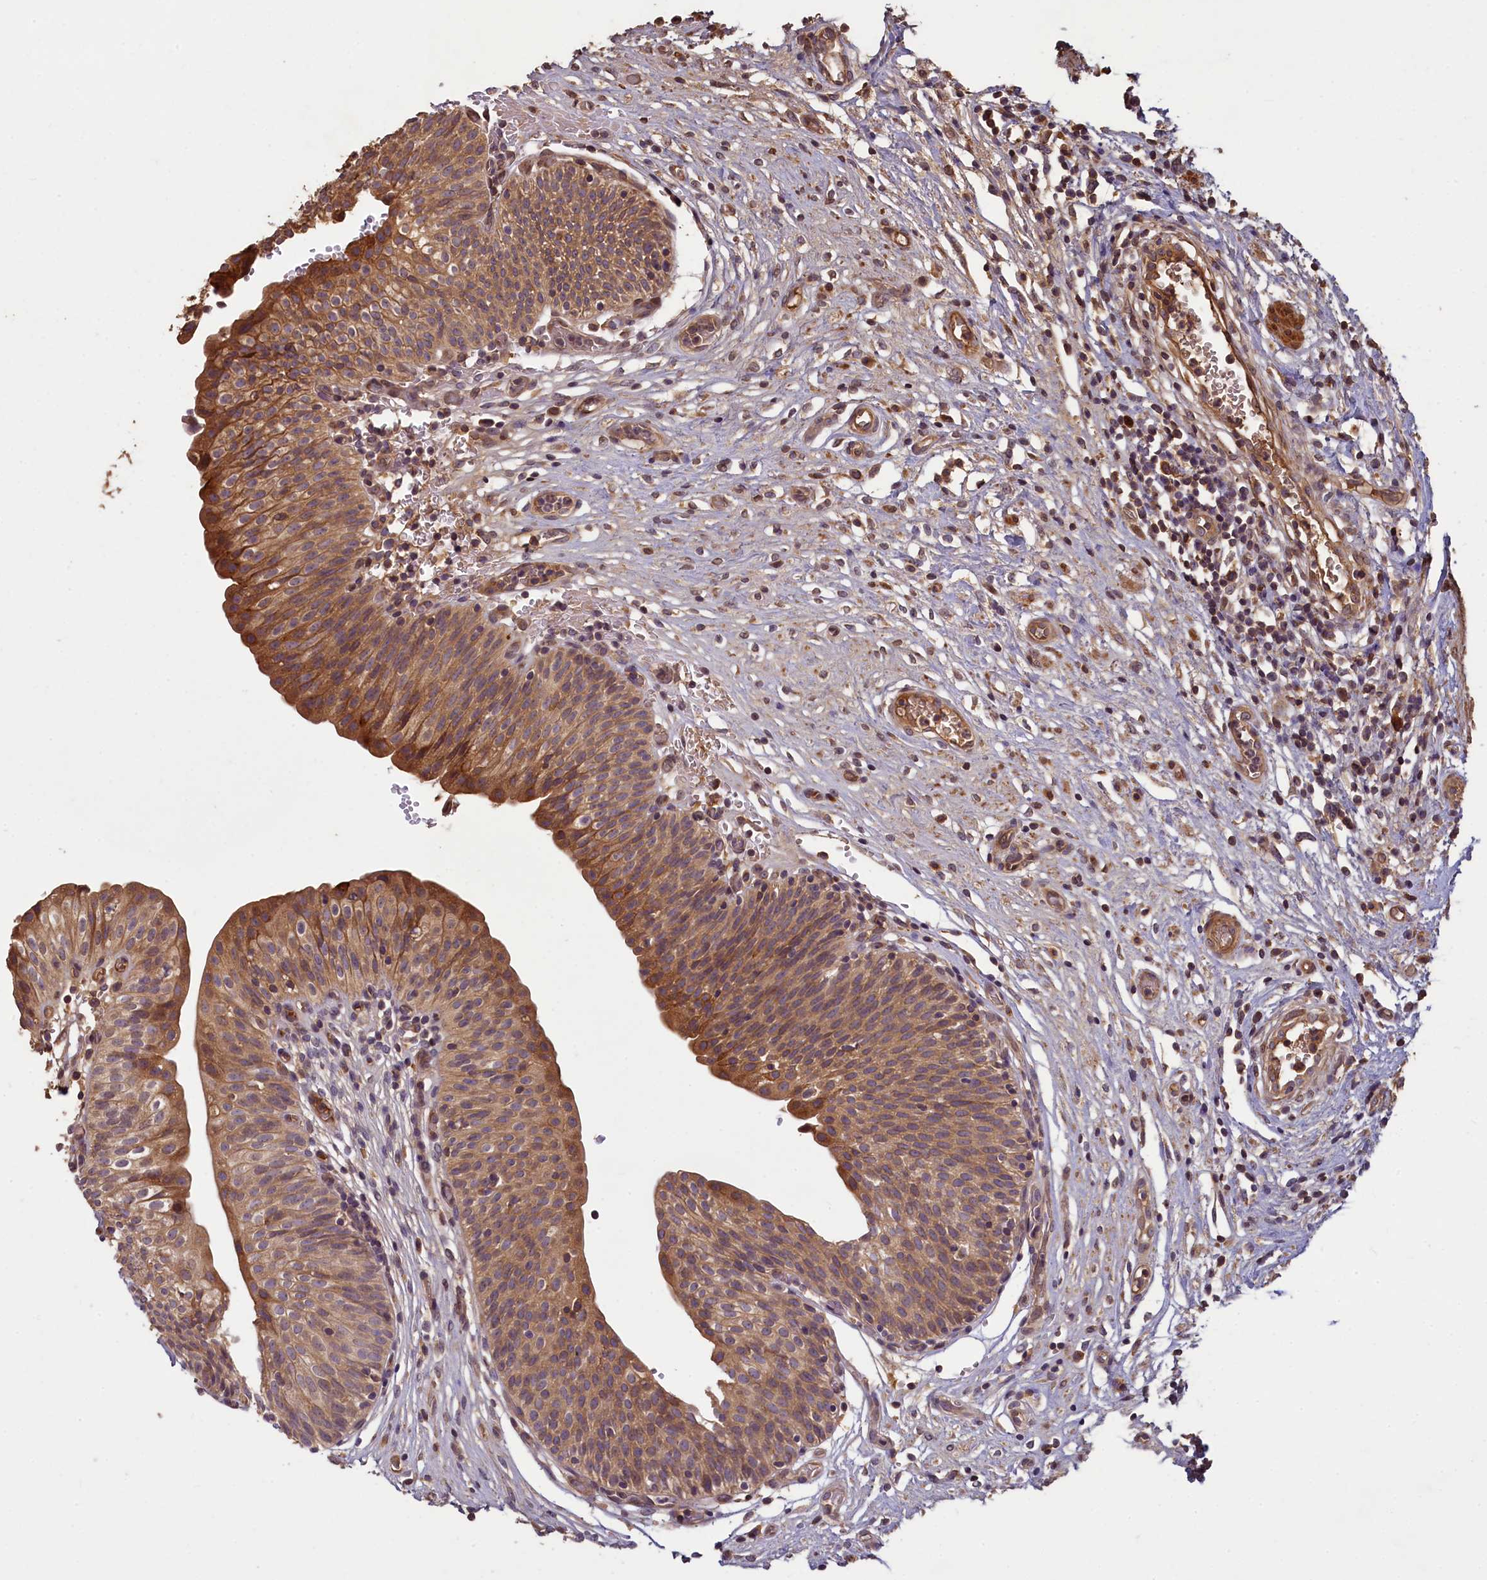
{"staining": {"intensity": "strong", "quantity": ">75%", "location": "cytoplasmic/membranous"}, "tissue": "urinary bladder", "cell_type": "Urothelial cells", "image_type": "normal", "snomed": [{"axis": "morphology", "description": "Normal tissue, NOS"}, {"axis": "topography", "description": "Urinary bladder"}], "caption": "An immunohistochemistry photomicrograph of benign tissue is shown. Protein staining in brown shows strong cytoplasmic/membranous positivity in urinary bladder within urothelial cells. (Stains: DAB in brown, nuclei in blue, Microscopy: brightfield microscopy at high magnification).", "gene": "NUDT6", "patient": {"sex": "male", "age": 55}}